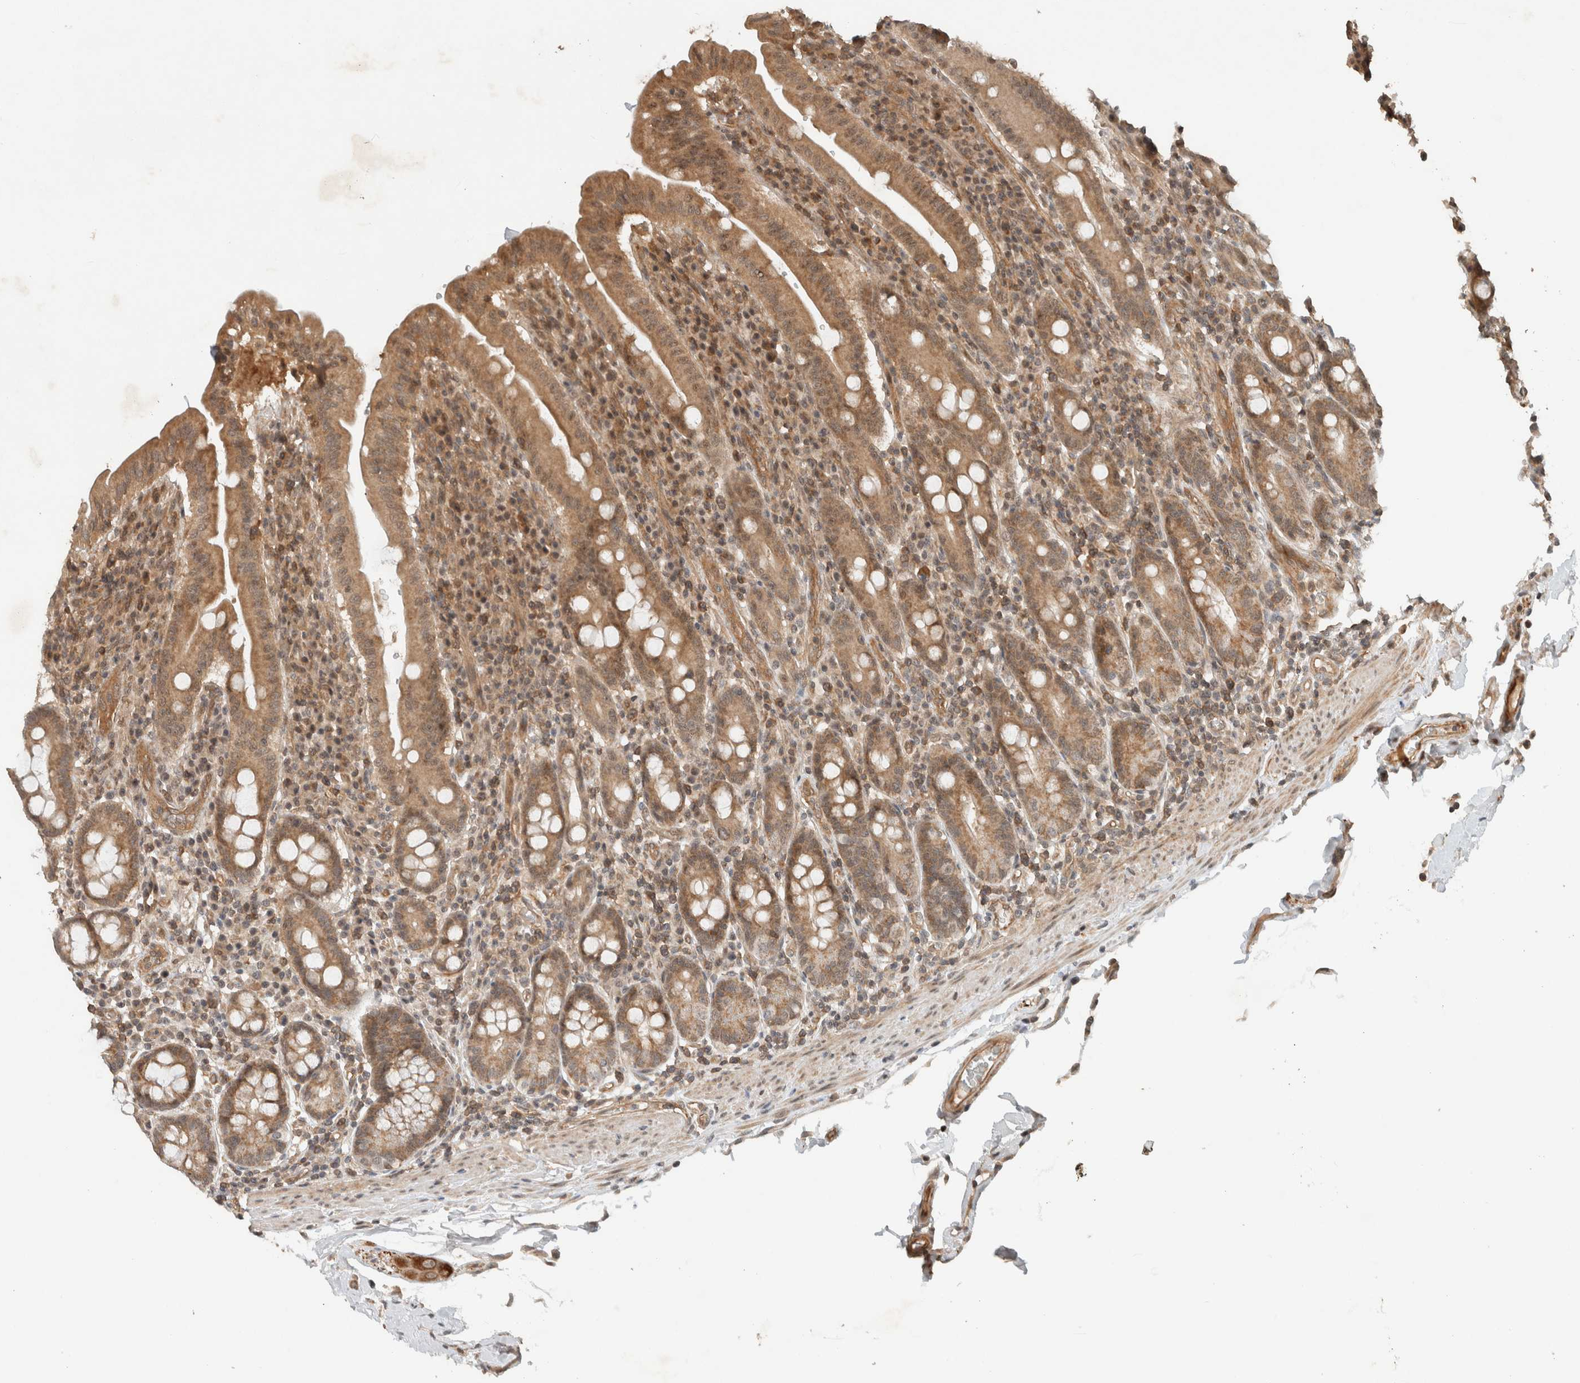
{"staining": {"intensity": "moderate", "quantity": ">75%", "location": "cytoplasmic/membranous"}, "tissue": "duodenum", "cell_type": "Glandular cells", "image_type": "normal", "snomed": [{"axis": "morphology", "description": "Normal tissue, NOS"}, {"axis": "morphology", "description": "Adenocarcinoma, NOS"}, {"axis": "topography", "description": "Pancreas"}, {"axis": "topography", "description": "Duodenum"}], "caption": "Immunohistochemical staining of normal duodenum demonstrates >75% levels of moderate cytoplasmic/membranous protein staining in approximately >75% of glandular cells.", "gene": "CAAP1", "patient": {"sex": "male", "age": 50}}